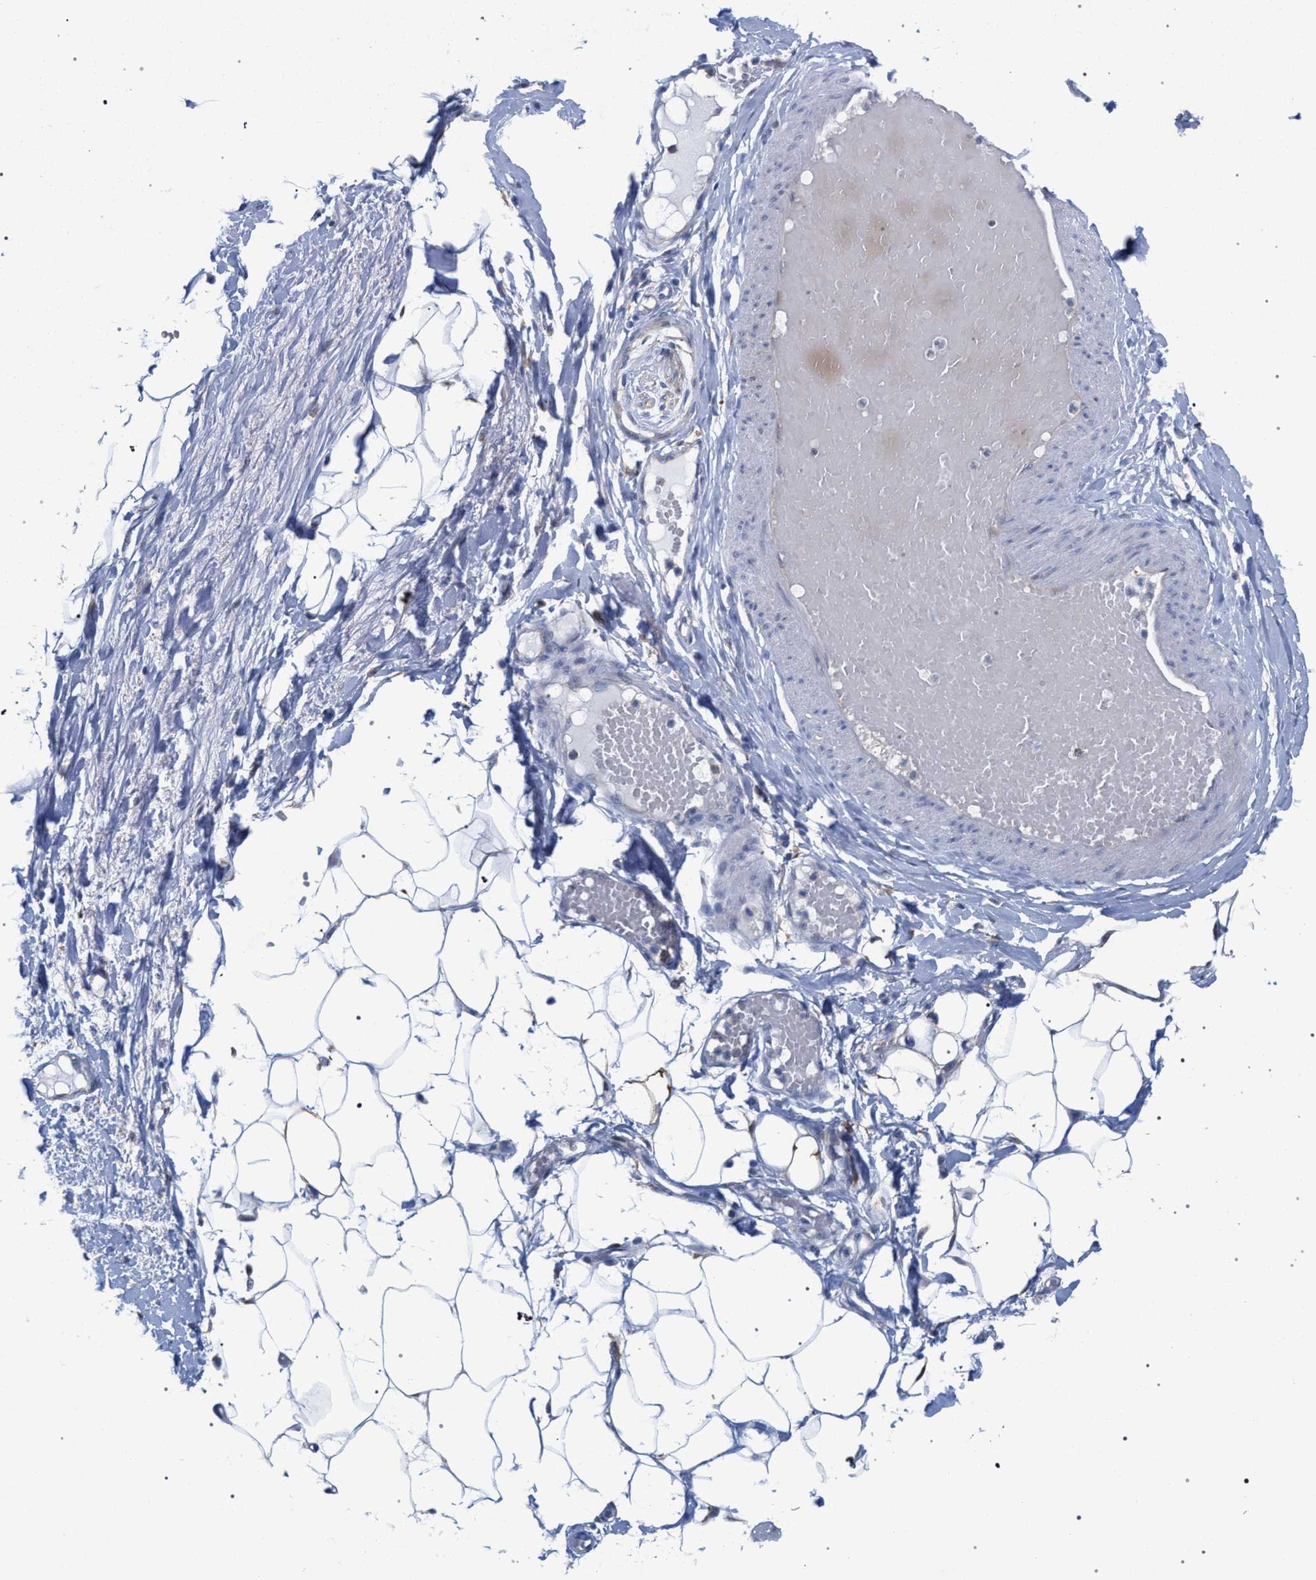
{"staining": {"intensity": "negative", "quantity": "none", "location": "none"}, "tissue": "adipose tissue", "cell_type": "Adipocytes", "image_type": "normal", "snomed": [{"axis": "morphology", "description": "Normal tissue, NOS"}, {"axis": "topography", "description": "Soft tissue"}], "caption": "Immunohistochemistry image of normal adipose tissue: adipose tissue stained with DAB exhibits no significant protein expression in adipocytes.", "gene": "FHOD3", "patient": {"sex": "male", "age": 72}}